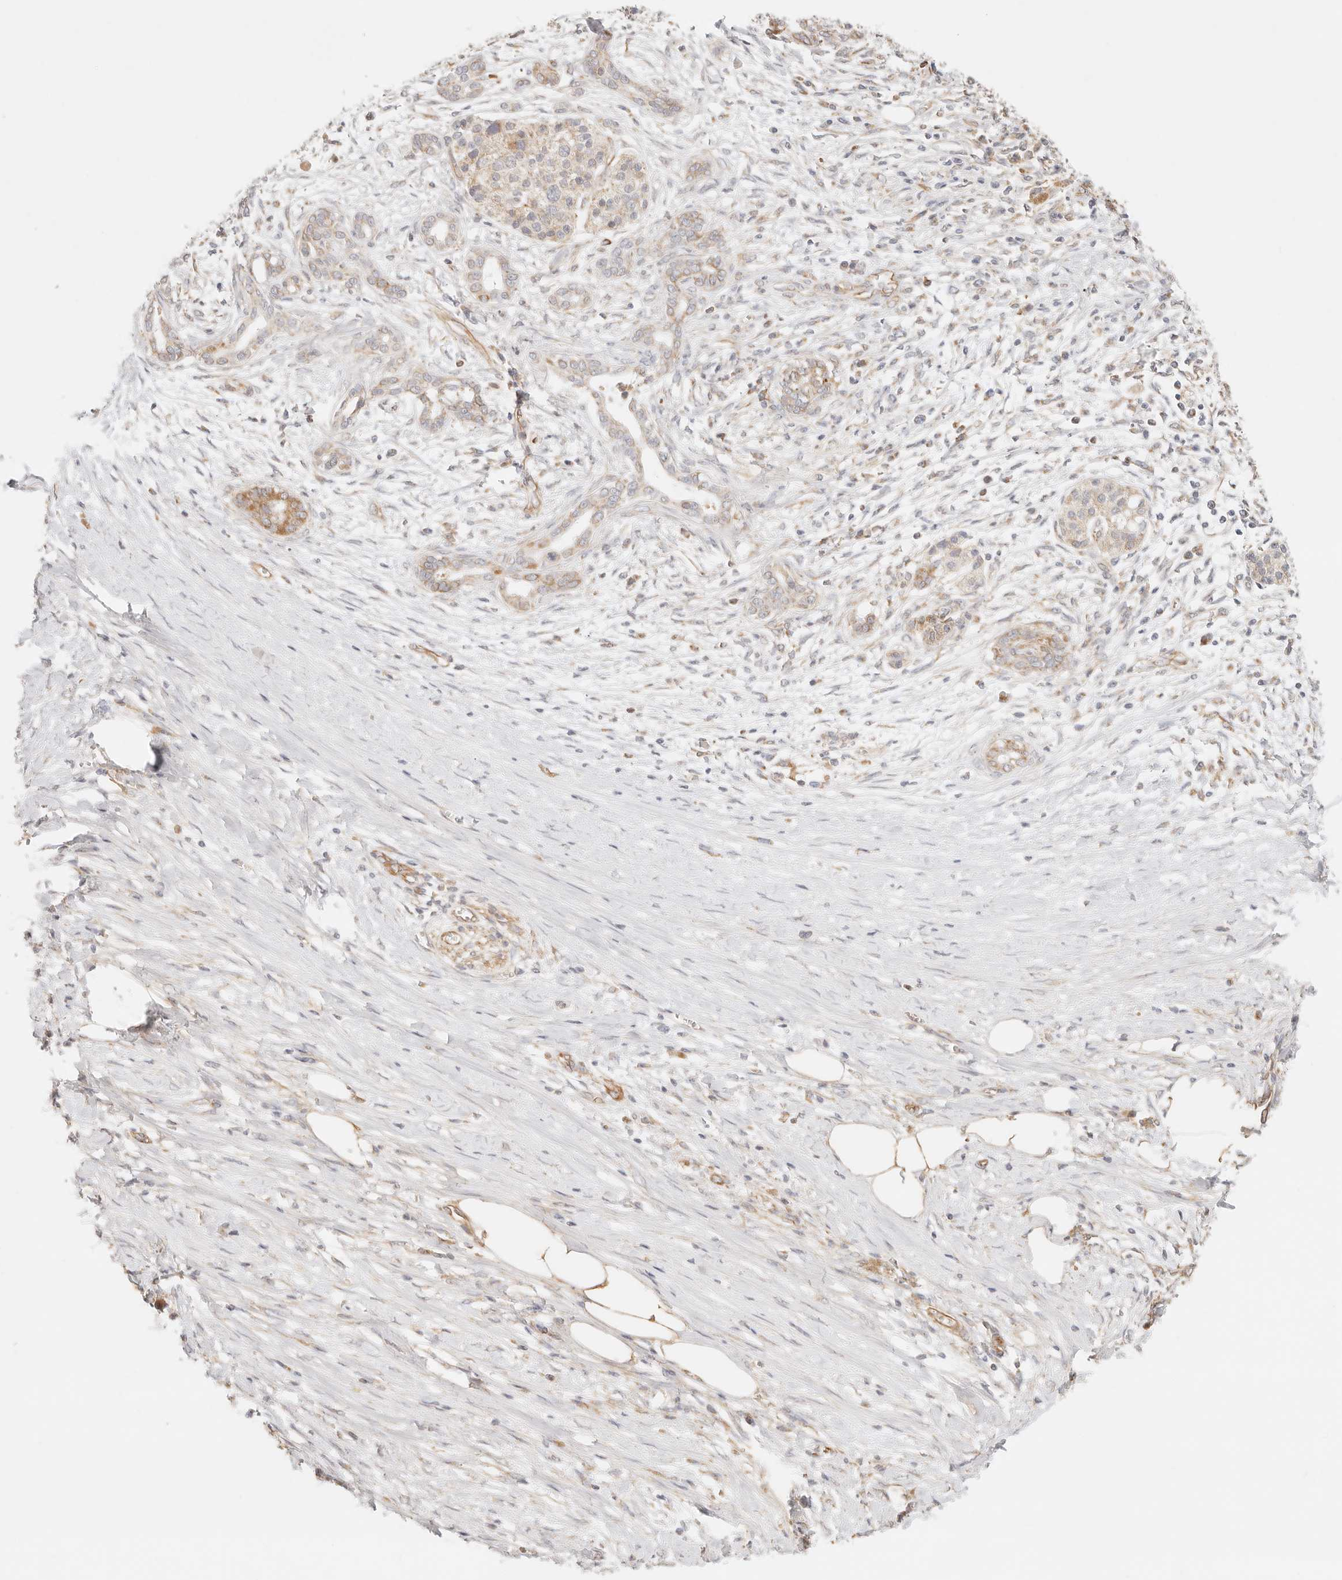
{"staining": {"intensity": "moderate", "quantity": "25%-75%", "location": "cytoplasmic/membranous"}, "tissue": "pancreatic cancer", "cell_type": "Tumor cells", "image_type": "cancer", "snomed": [{"axis": "morphology", "description": "Adenocarcinoma, NOS"}, {"axis": "topography", "description": "Pancreas"}], "caption": "Tumor cells display medium levels of moderate cytoplasmic/membranous staining in about 25%-75% of cells in pancreatic cancer.", "gene": "ZC3H11A", "patient": {"sex": "male", "age": 58}}